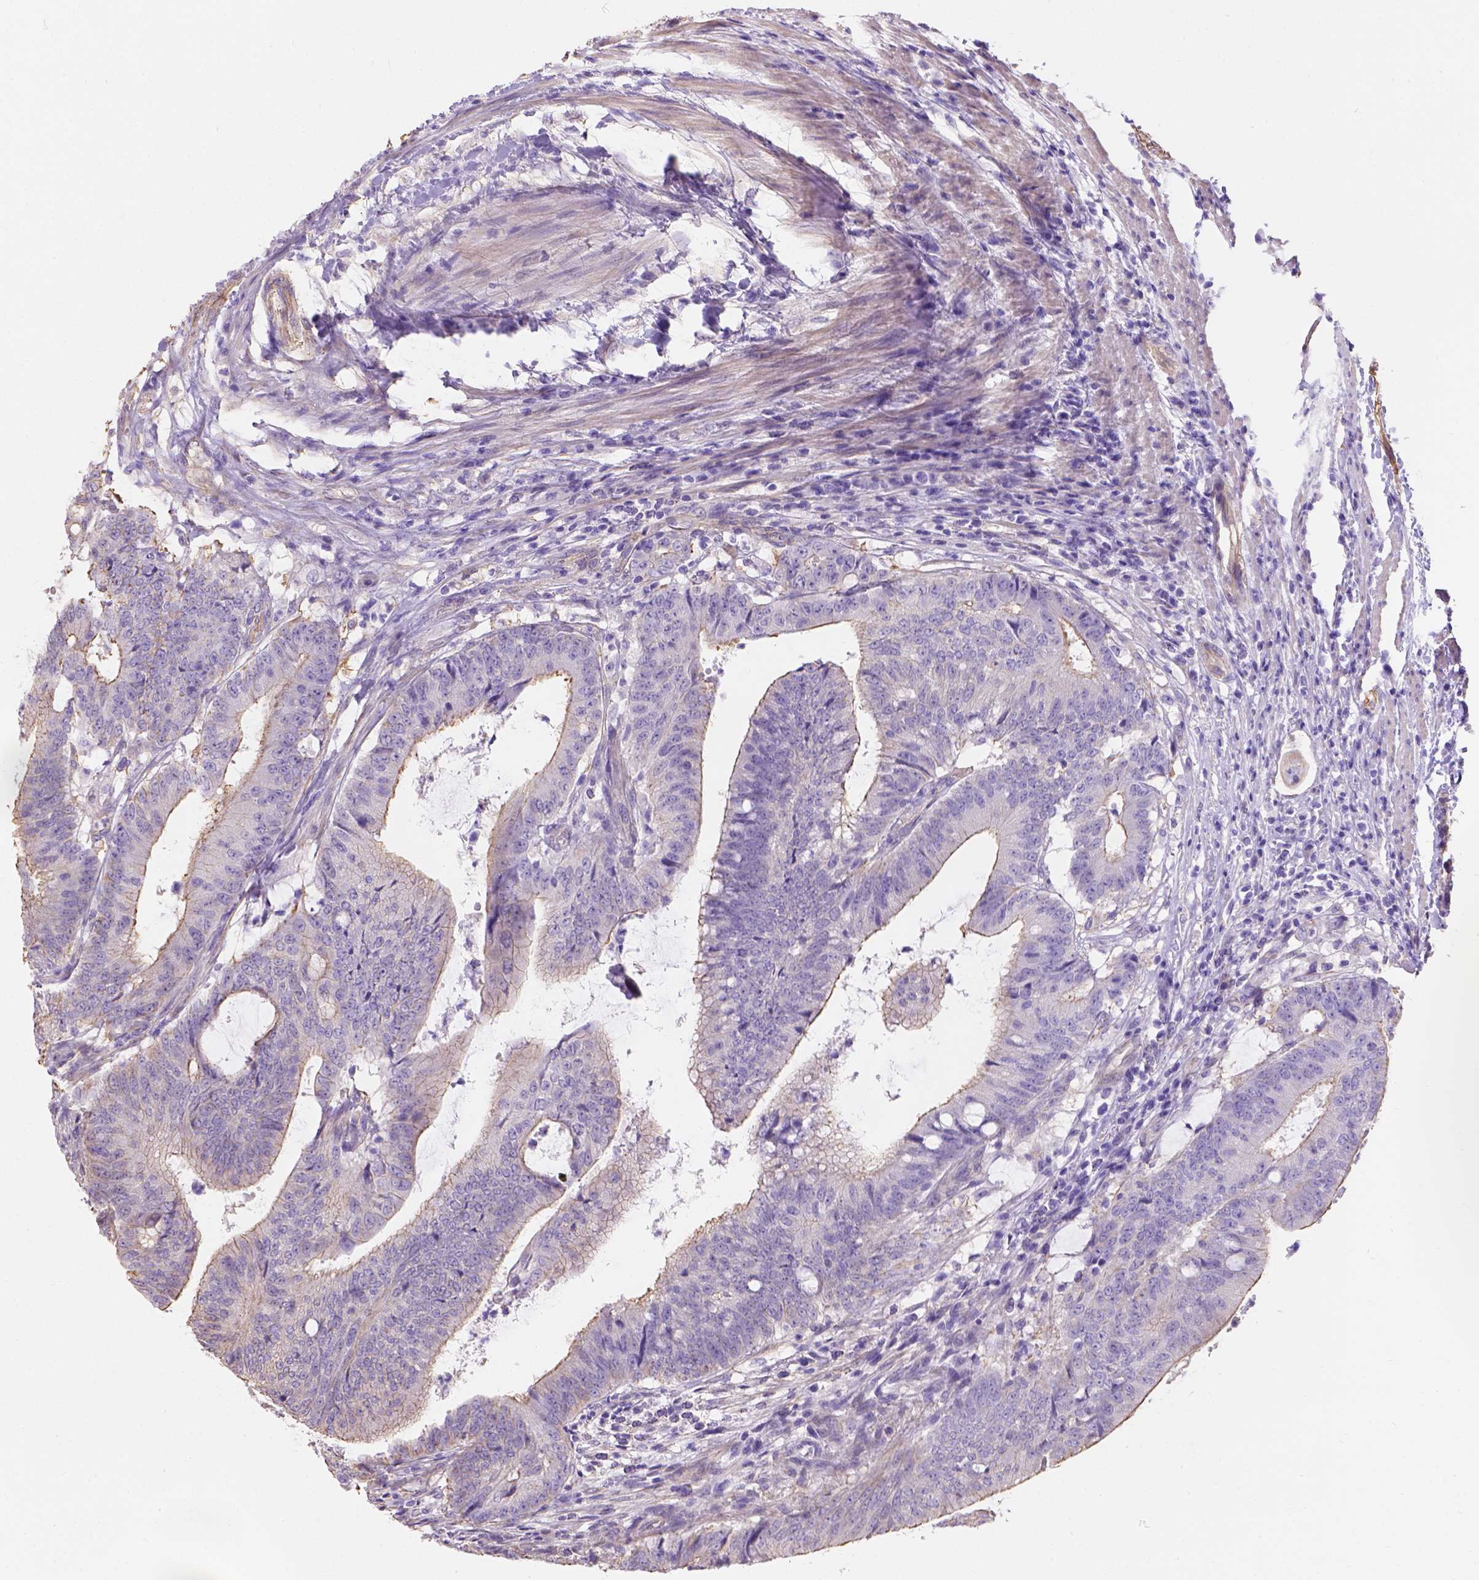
{"staining": {"intensity": "moderate", "quantity": "25%-75%", "location": "cytoplasmic/membranous"}, "tissue": "colorectal cancer", "cell_type": "Tumor cells", "image_type": "cancer", "snomed": [{"axis": "morphology", "description": "Adenocarcinoma, NOS"}, {"axis": "topography", "description": "Colon"}], "caption": "Adenocarcinoma (colorectal) was stained to show a protein in brown. There is medium levels of moderate cytoplasmic/membranous expression in approximately 25%-75% of tumor cells. The staining was performed using DAB, with brown indicating positive protein expression. Nuclei are stained blue with hematoxylin.", "gene": "PHF7", "patient": {"sex": "female", "age": 43}}